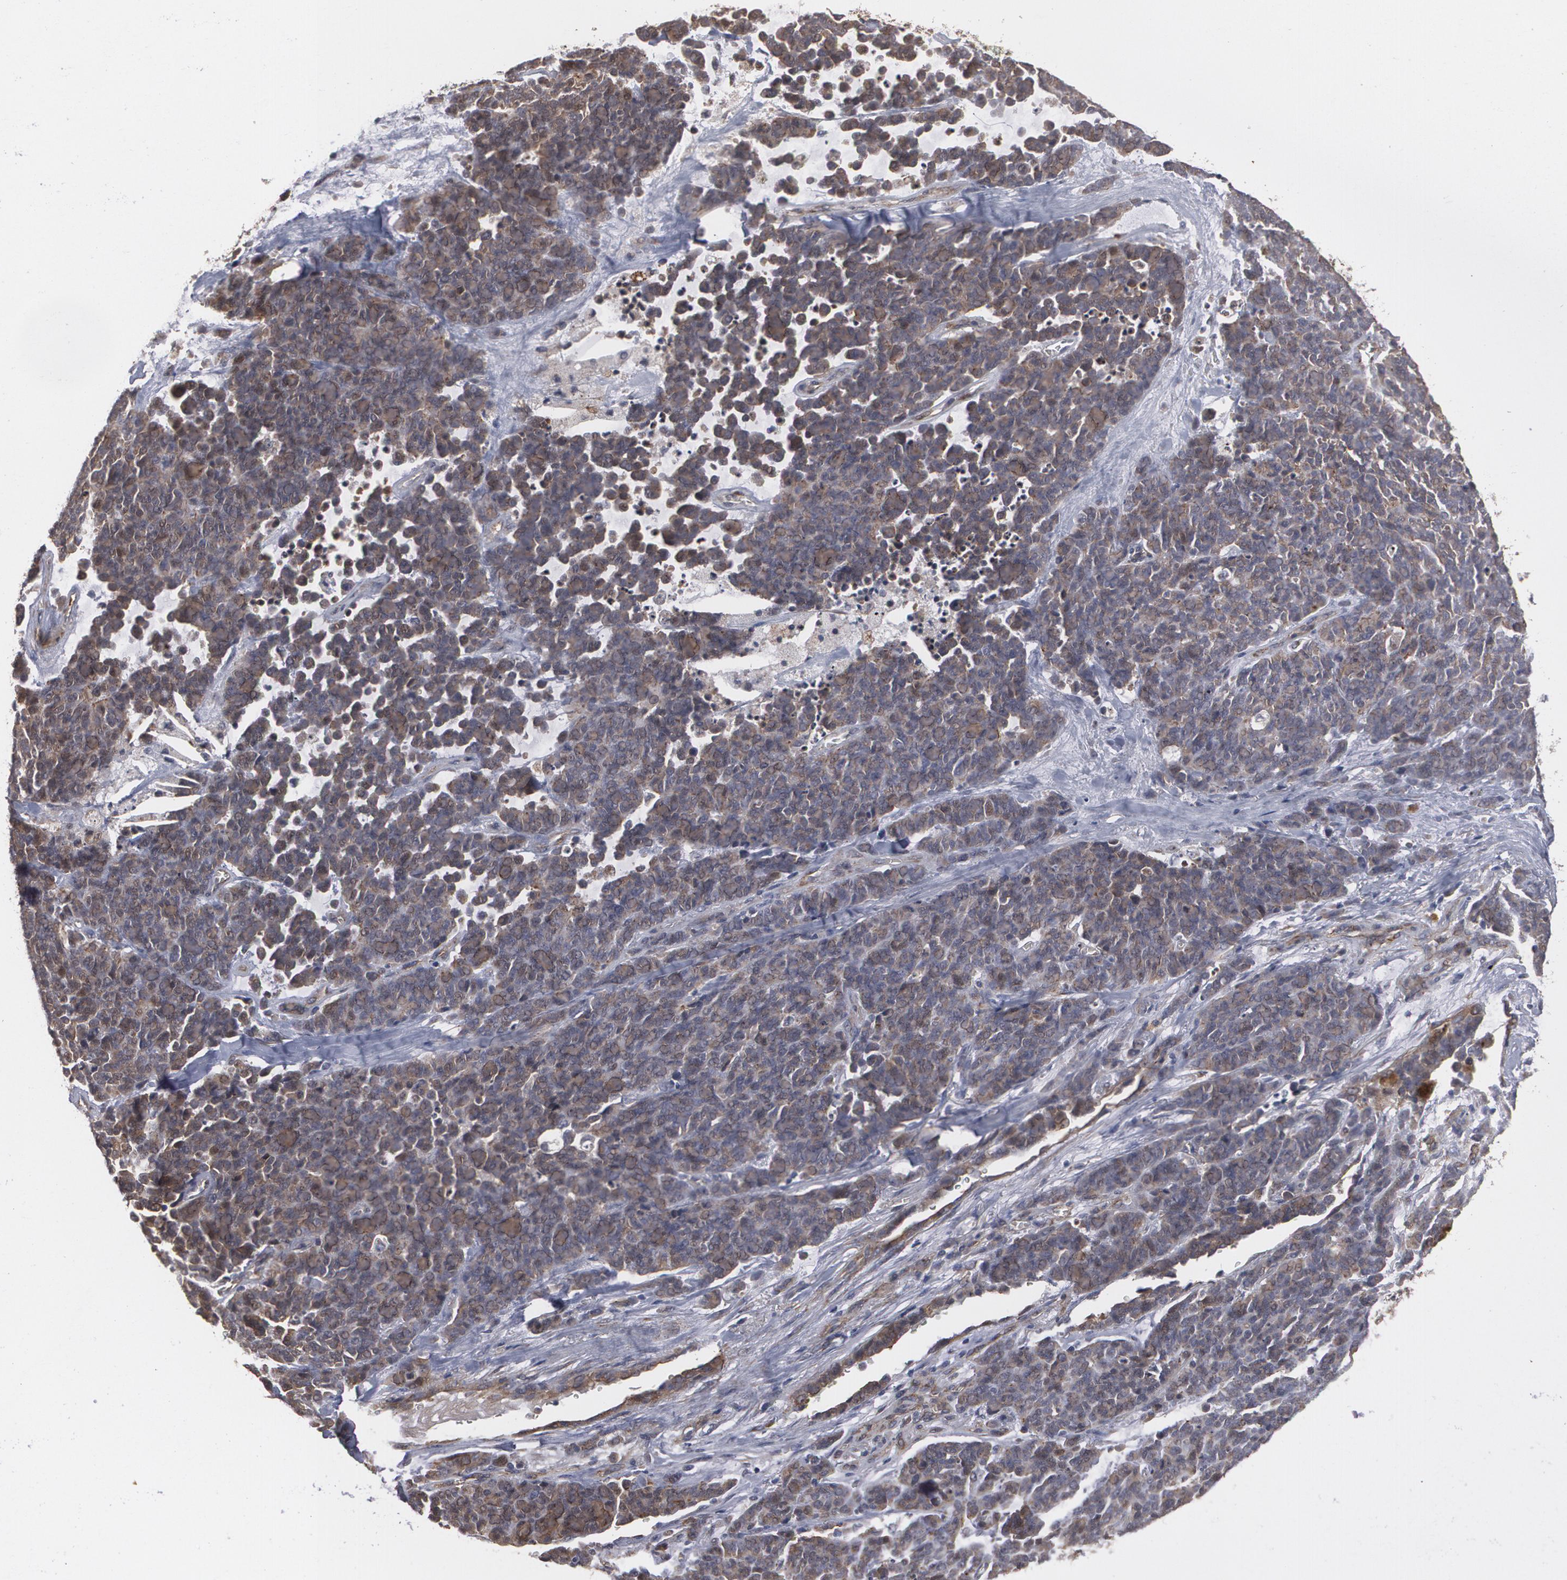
{"staining": {"intensity": "moderate", "quantity": ">75%", "location": "cytoplasmic/membranous"}, "tissue": "lung cancer", "cell_type": "Tumor cells", "image_type": "cancer", "snomed": [{"axis": "morphology", "description": "Neoplasm, malignant, NOS"}, {"axis": "topography", "description": "Lung"}], "caption": "Immunohistochemical staining of malignant neoplasm (lung) reveals moderate cytoplasmic/membranous protein positivity in approximately >75% of tumor cells. (DAB (3,3'-diaminobenzidine) IHC with brightfield microscopy, high magnification).", "gene": "TJP1", "patient": {"sex": "female", "age": 58}}